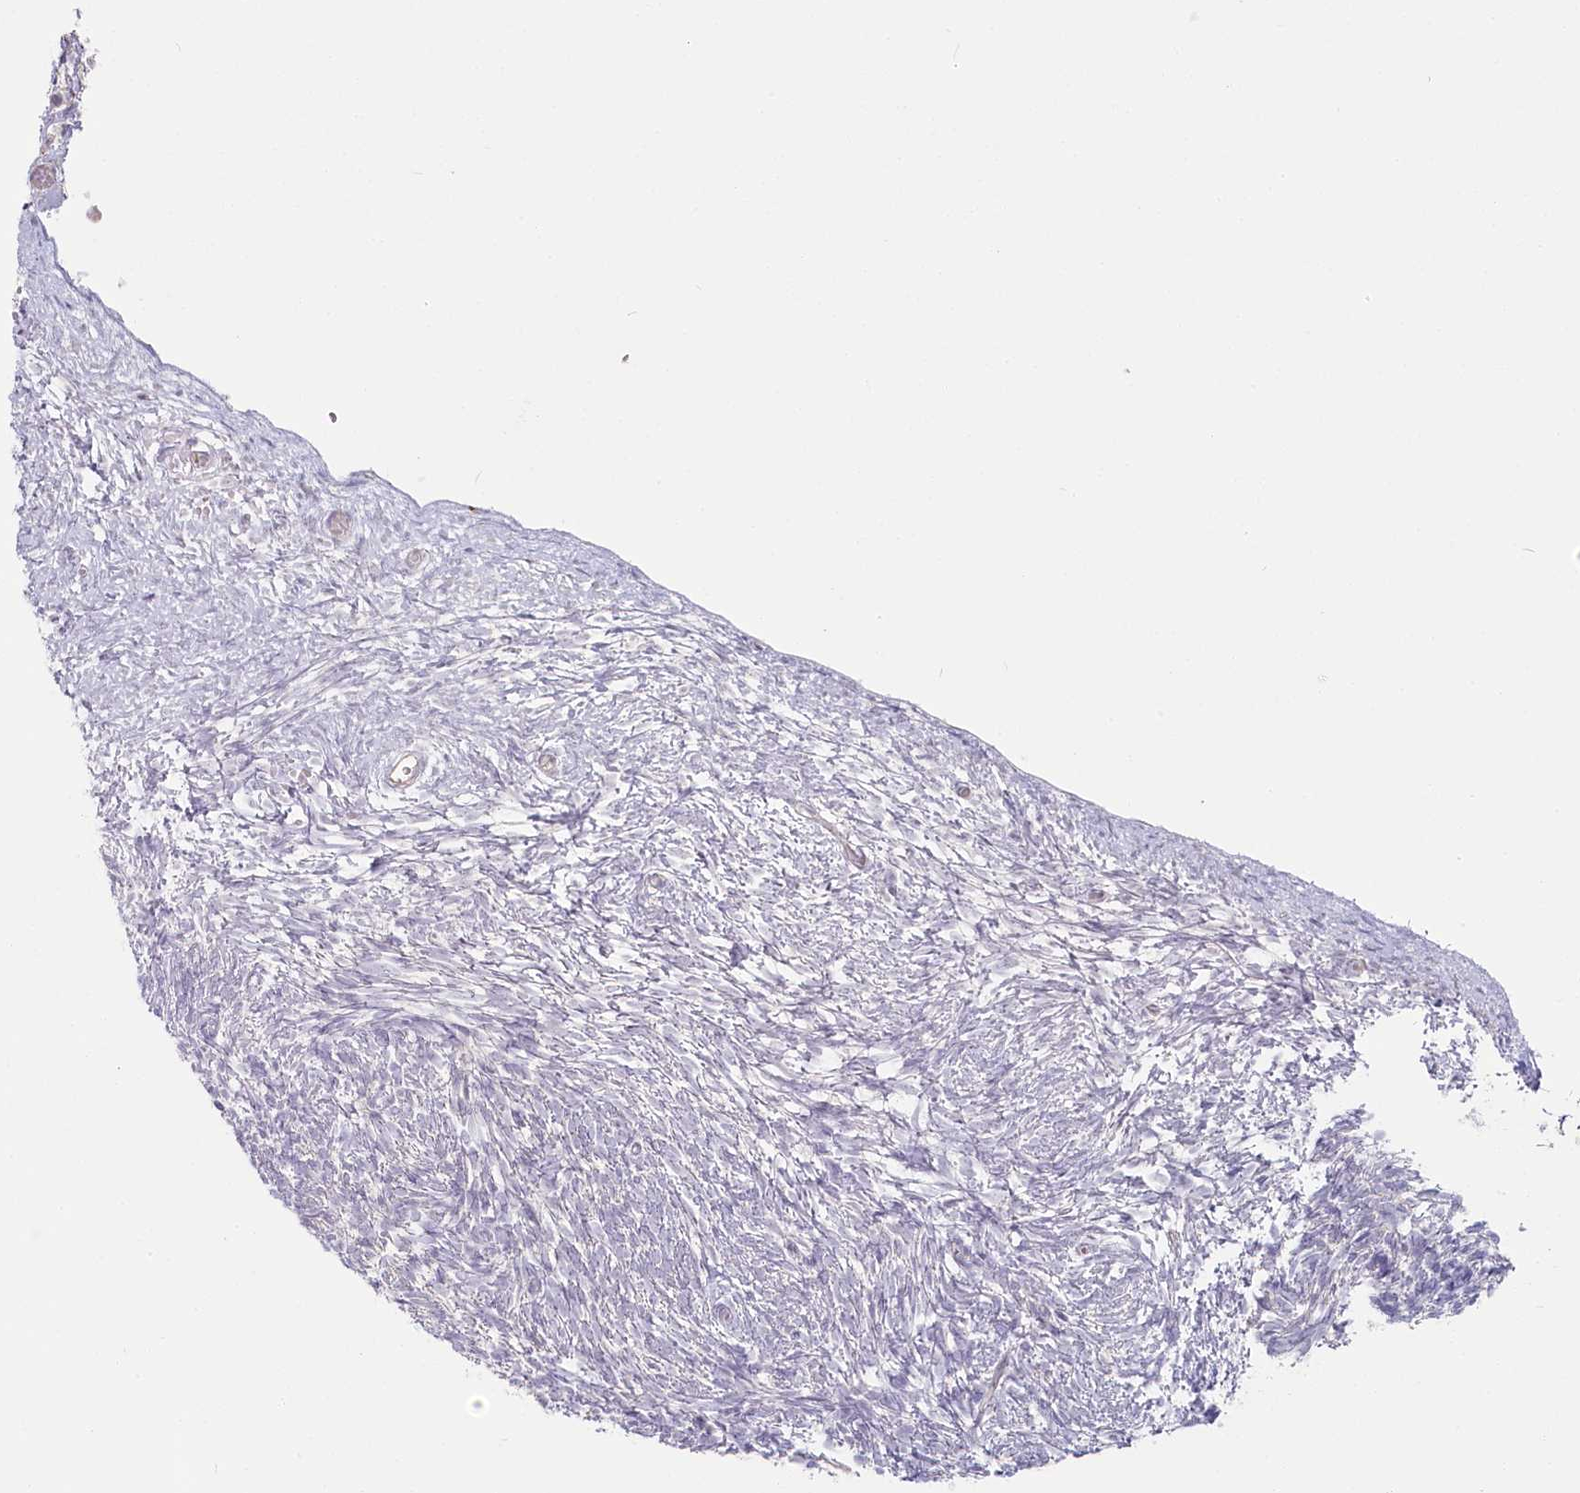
{"staining": {"intensity": "weak", "quantity": "<25%", "location": "nuclear"}, "tissue": "ovary", "cell_type": "Follicle cells", "image_type": "normal", "snomed": [{"axis": "morphology", "description": "Normal tissue, NOS"}, {"axis": "topography", "description": "Ovary"}], "caption": "Immunohistochemistry (IHC) of unremarkable human ovary exhibits no positivity in follicle cells. The staining is performed using DAB (3,3'-diaminobenzidine) brown chromogen with nuclei counter-stained in using hematoxylin.", "gene": "ABHD8", "patient": {"sex": "female", "age": 34}}